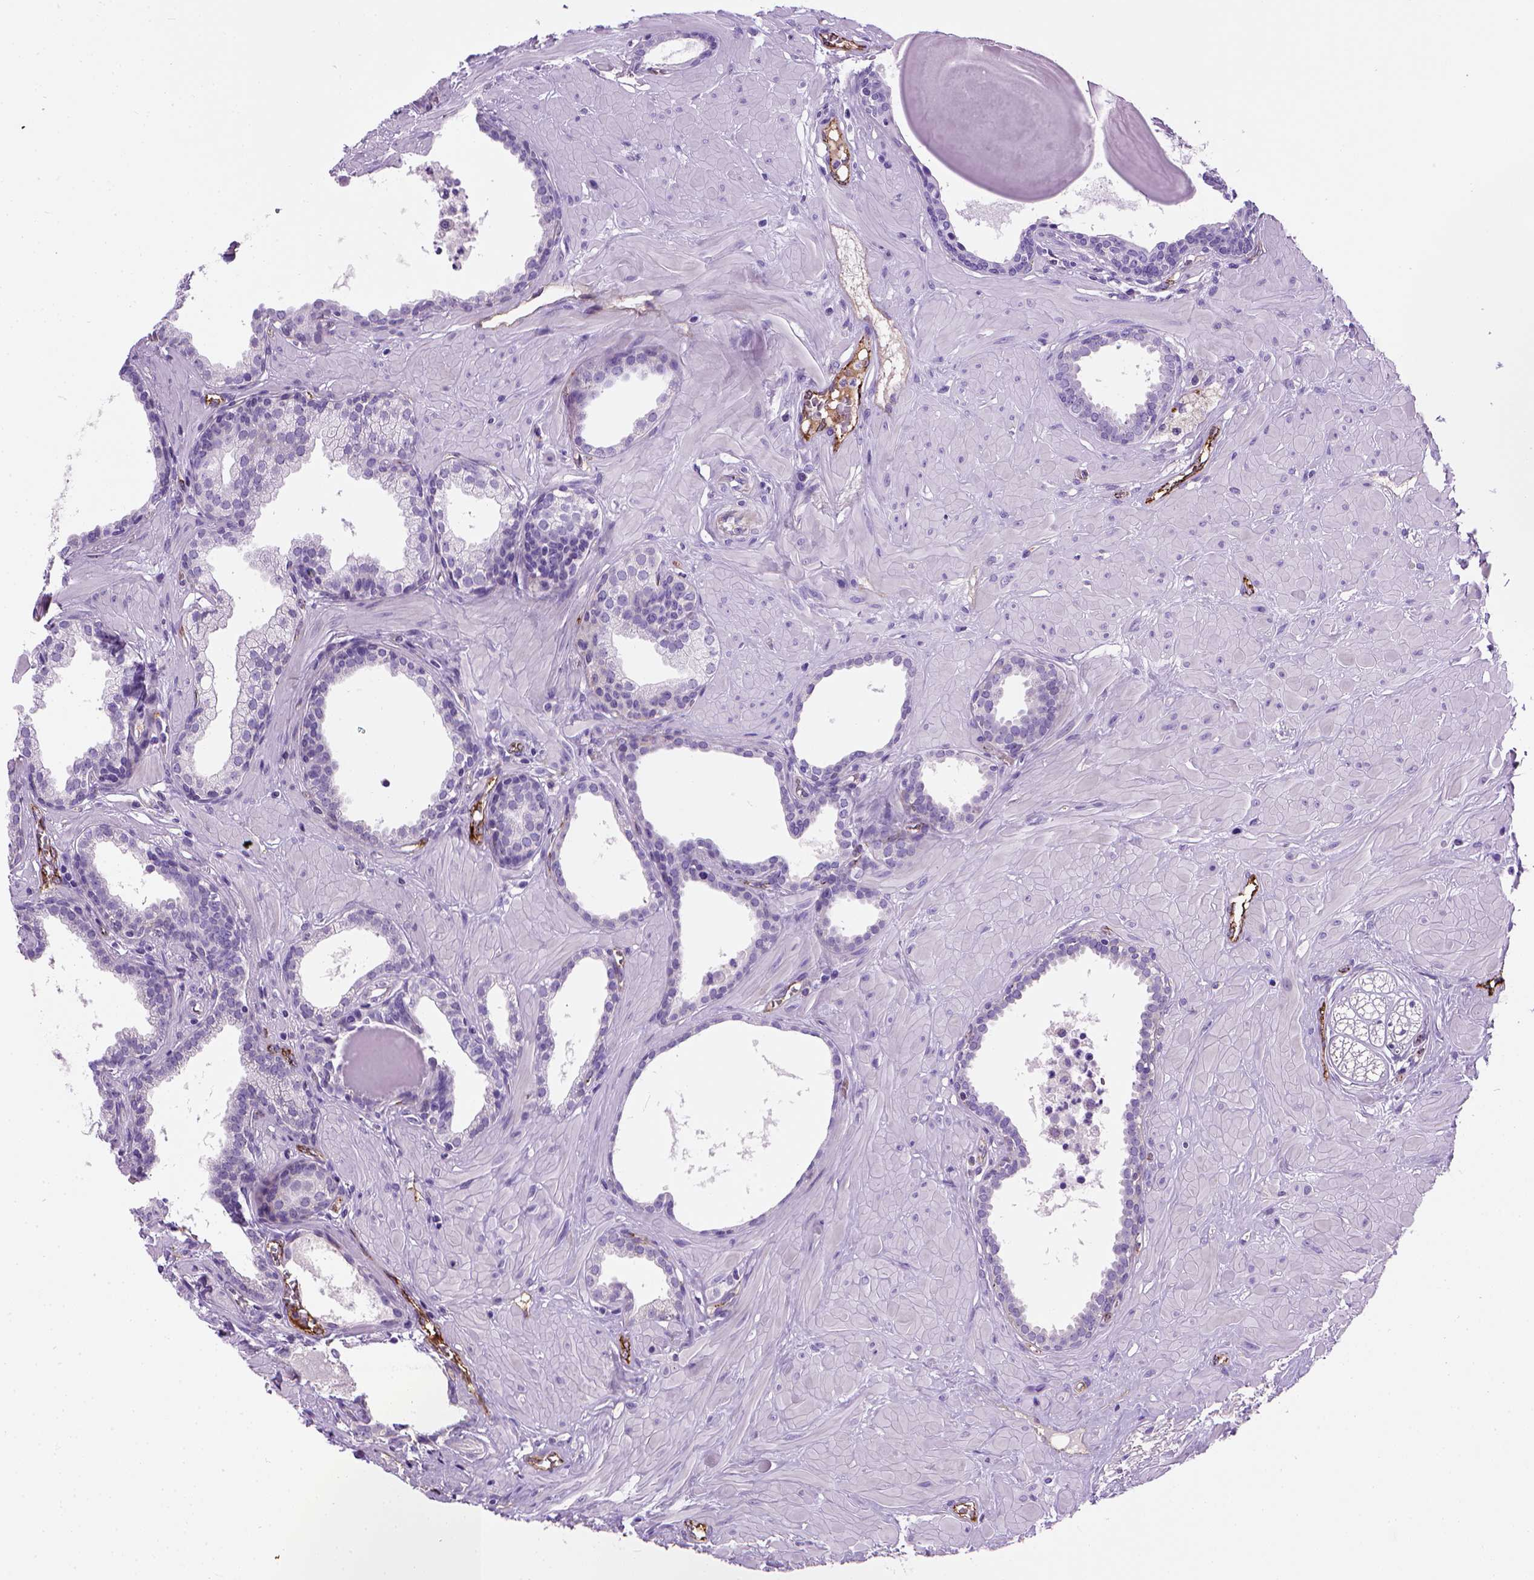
{"staining": {"intensity": "negative", "quantity": "none", "location": "none"}, "tissue": "prostate", "cell_type": "Glandular cells", "image_type": "normal", "snomed": [{"axis": "morphology", "description": "Normal tissue, NOS"}, {"axis": "topography", "description": "Prostate"}], "caption": "High magnification brightfield microscopy of unremarkable prostate stained with DAB (brown) and counterstained with hematoxylin (blue): glandular cells show no significant expression. The staining was performed using DAB to visualize the protein expression in brown, while the nuclei were stained in blue with hematoxylin (Magnification: 20x).", "gene": "VWF", "patient": {"sex": "male", "age": 48}}